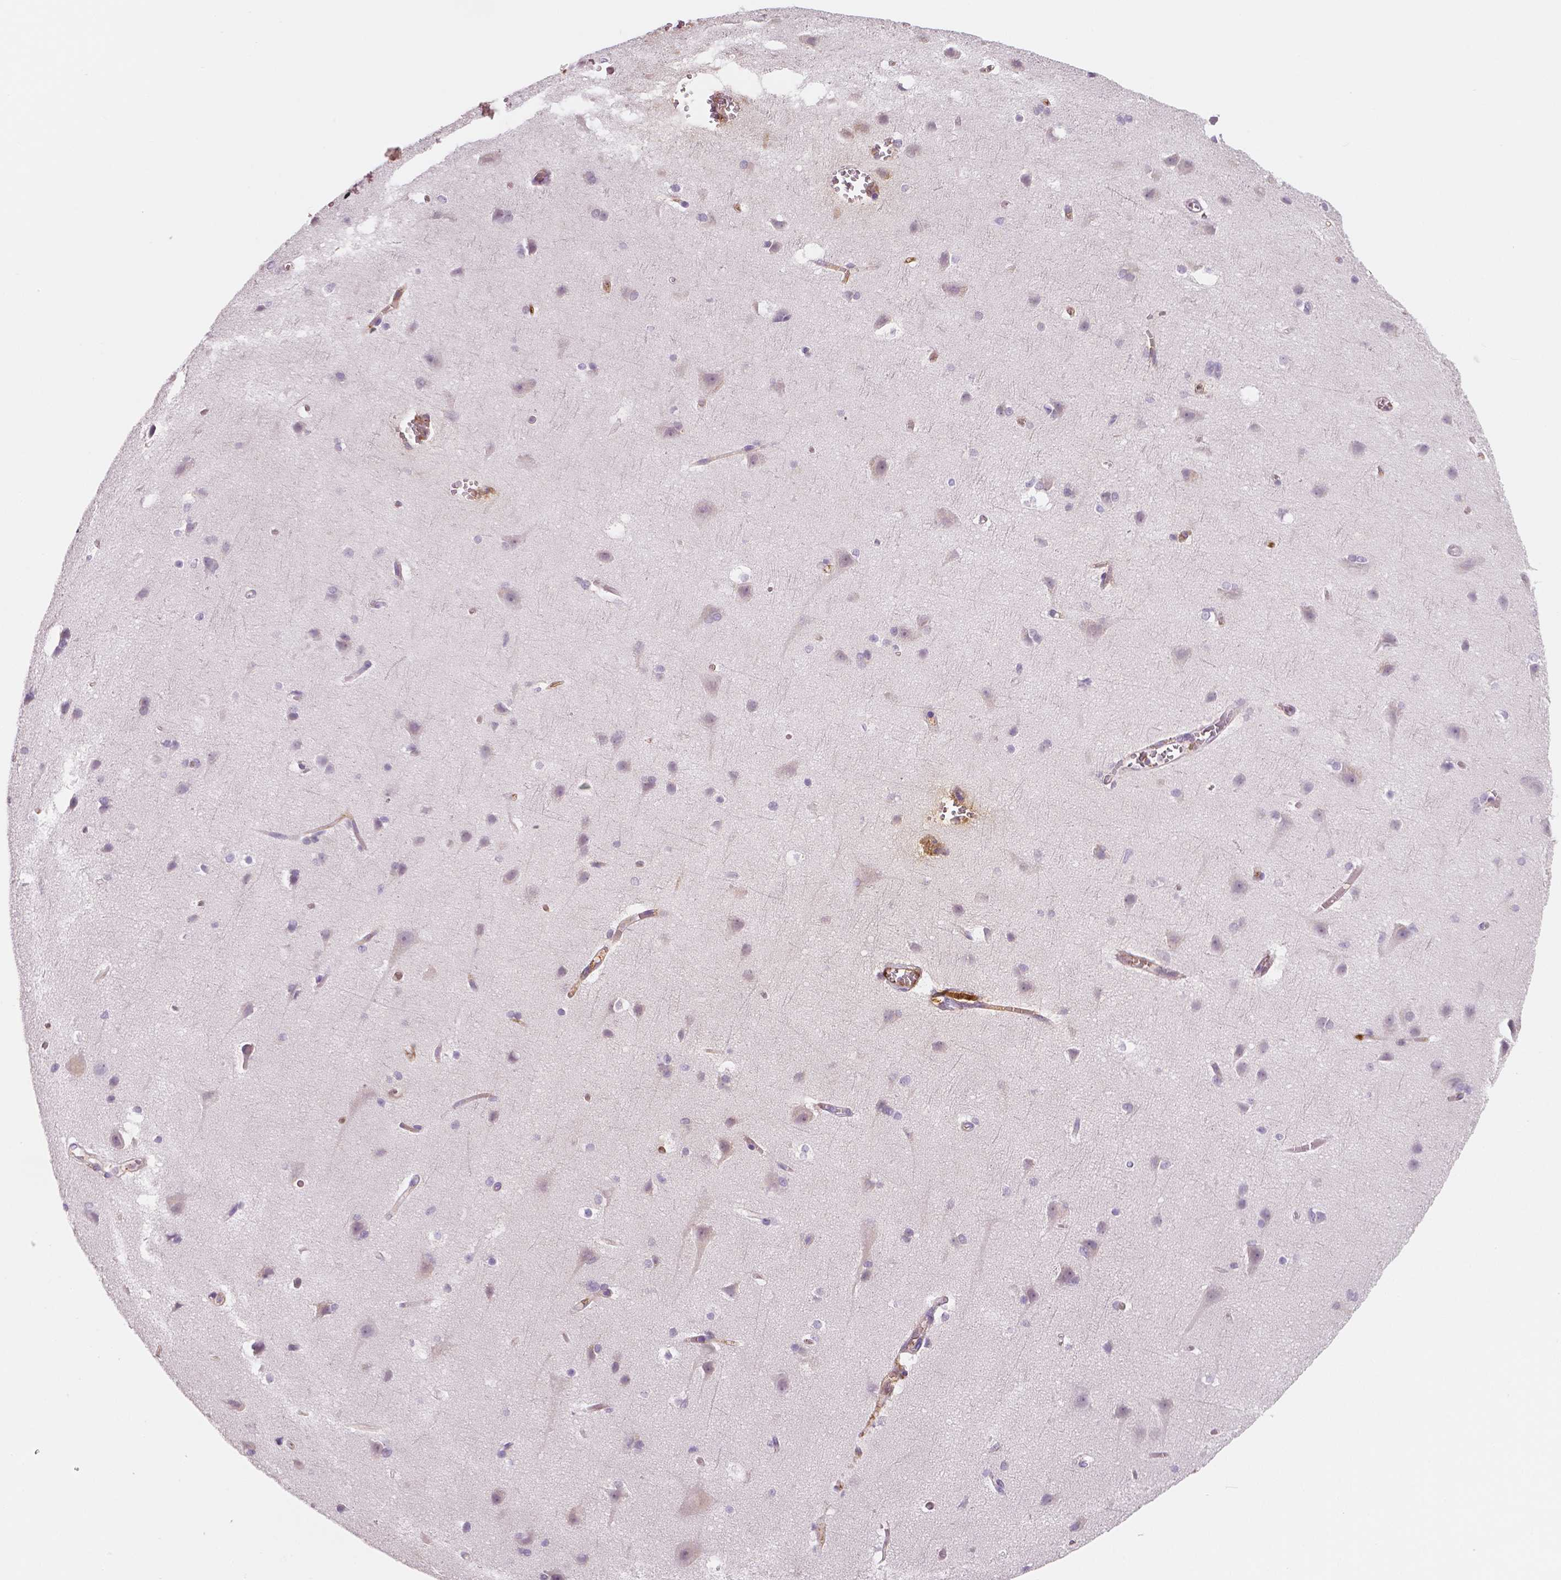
{"staining": {"intensity": "negative", "quantity": "none", "location": "none"}, "tissue": "cerebral cortex", "cell_type": "Endothelial cells", "image_type": "normal", "snomed": [{"axis": "morphology", "description": "Normal tissue, NOS"}, {"axis": "topography", "description": "Cerebral cortex"}], "caption": "The photomicrograph displays no significant staining in endothelial cells of cerebral cortex.", "gene": "APOA4", "patient": {"sex": "male", "age": 37}}